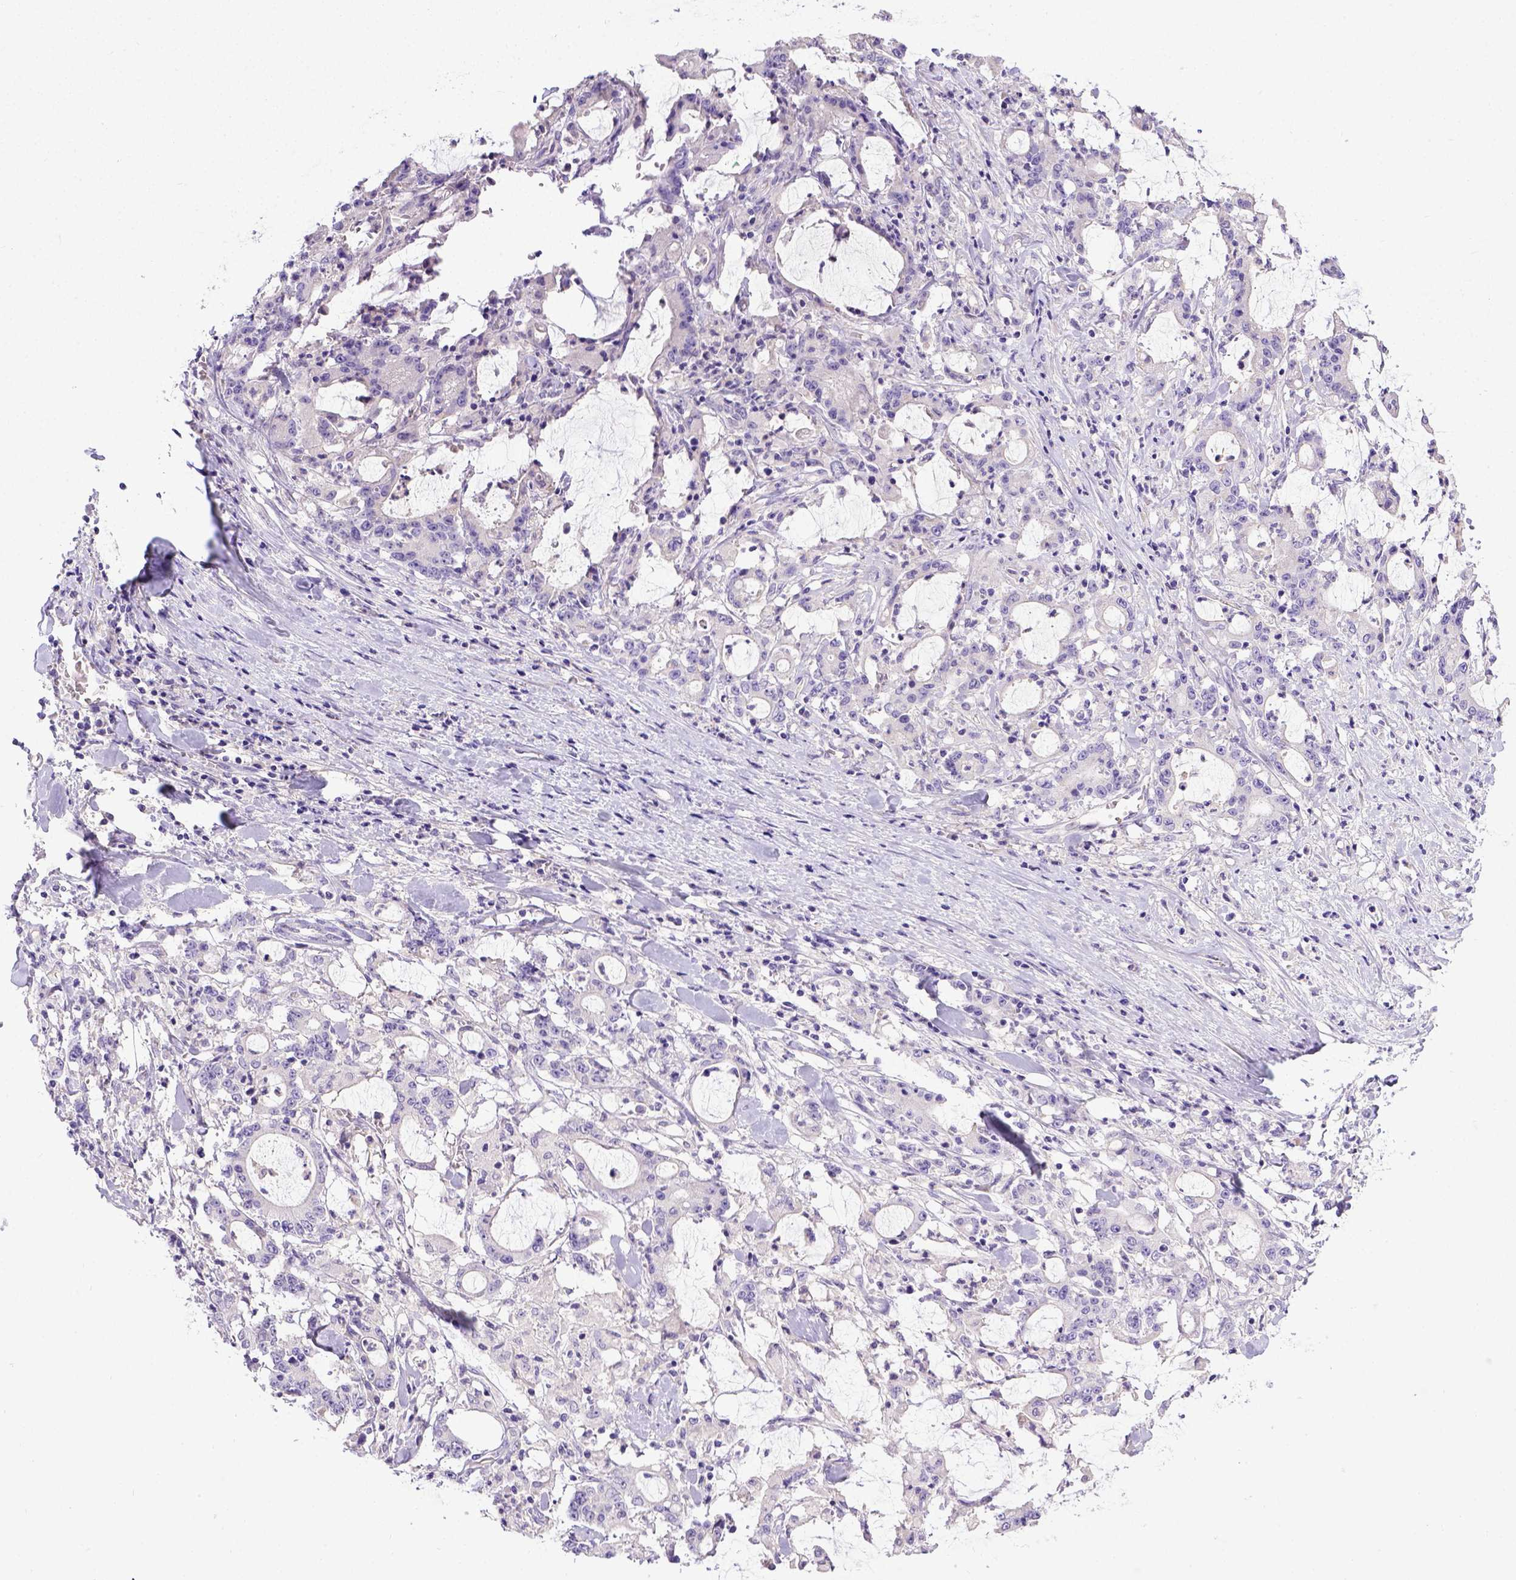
{"staining": {"intensity": "negative", "quantity": "none", "location": "none"}, "tissue": "stomach cancer", "cell_type": "Tumor cells", "image_type": "cancer", "snomed": [{"axis": "morphology", "description": "Adenocarcinoma, NOS"}, {"axis": "topography", "description": "Stomach, upper"}], "caption": "This is a histopathology image of immunohistochemistry staining of adenocarcinoma (stomach), which shows no staining in tumor cells.", "gene": "BTN1A1", "patient": {"sex": "male", "age": 68}}